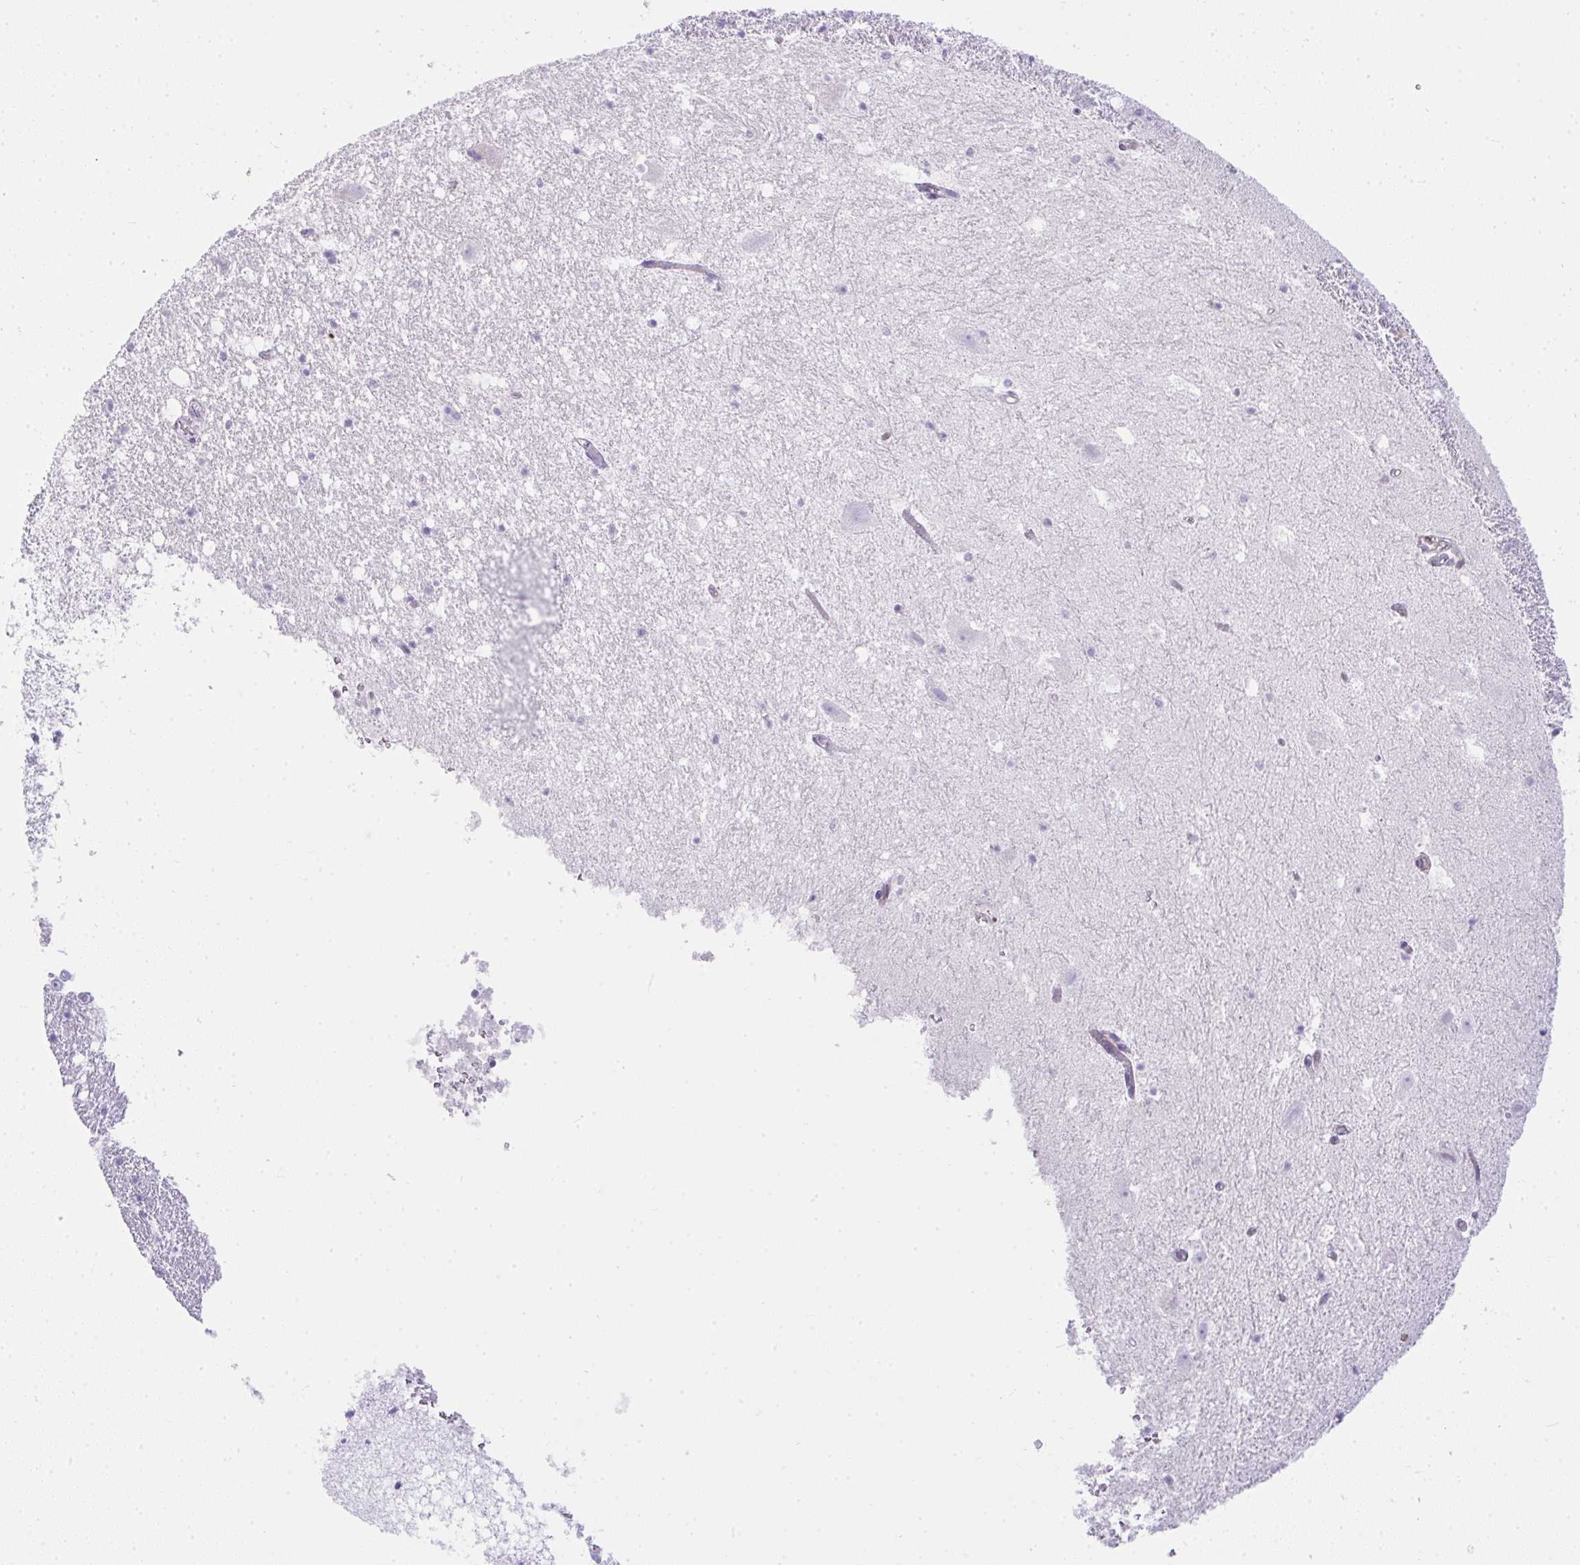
{"staining": {"intensity": "negative", "quantity": "none", "location": "none"}, "tissue": "hippocampus", "cell_type": "Glial cells", "image_type": "normal", "snomed": [{"axis": "morphology", "description": "Normal tissue, NOS"}, {"axis": "topography", "description": "Hippocampus"}], "caption": "DAB (3,3'-diaminobenzidine) immunohistochemical staining of normal human hippocampus reveals no significant staining in glial cells. (DAB immunohistochemistry (IHC) visualized using brightfield microscopy, high magnification).", "gene": "CDRT15", "patient": {"sex": "female", "age": 42}}